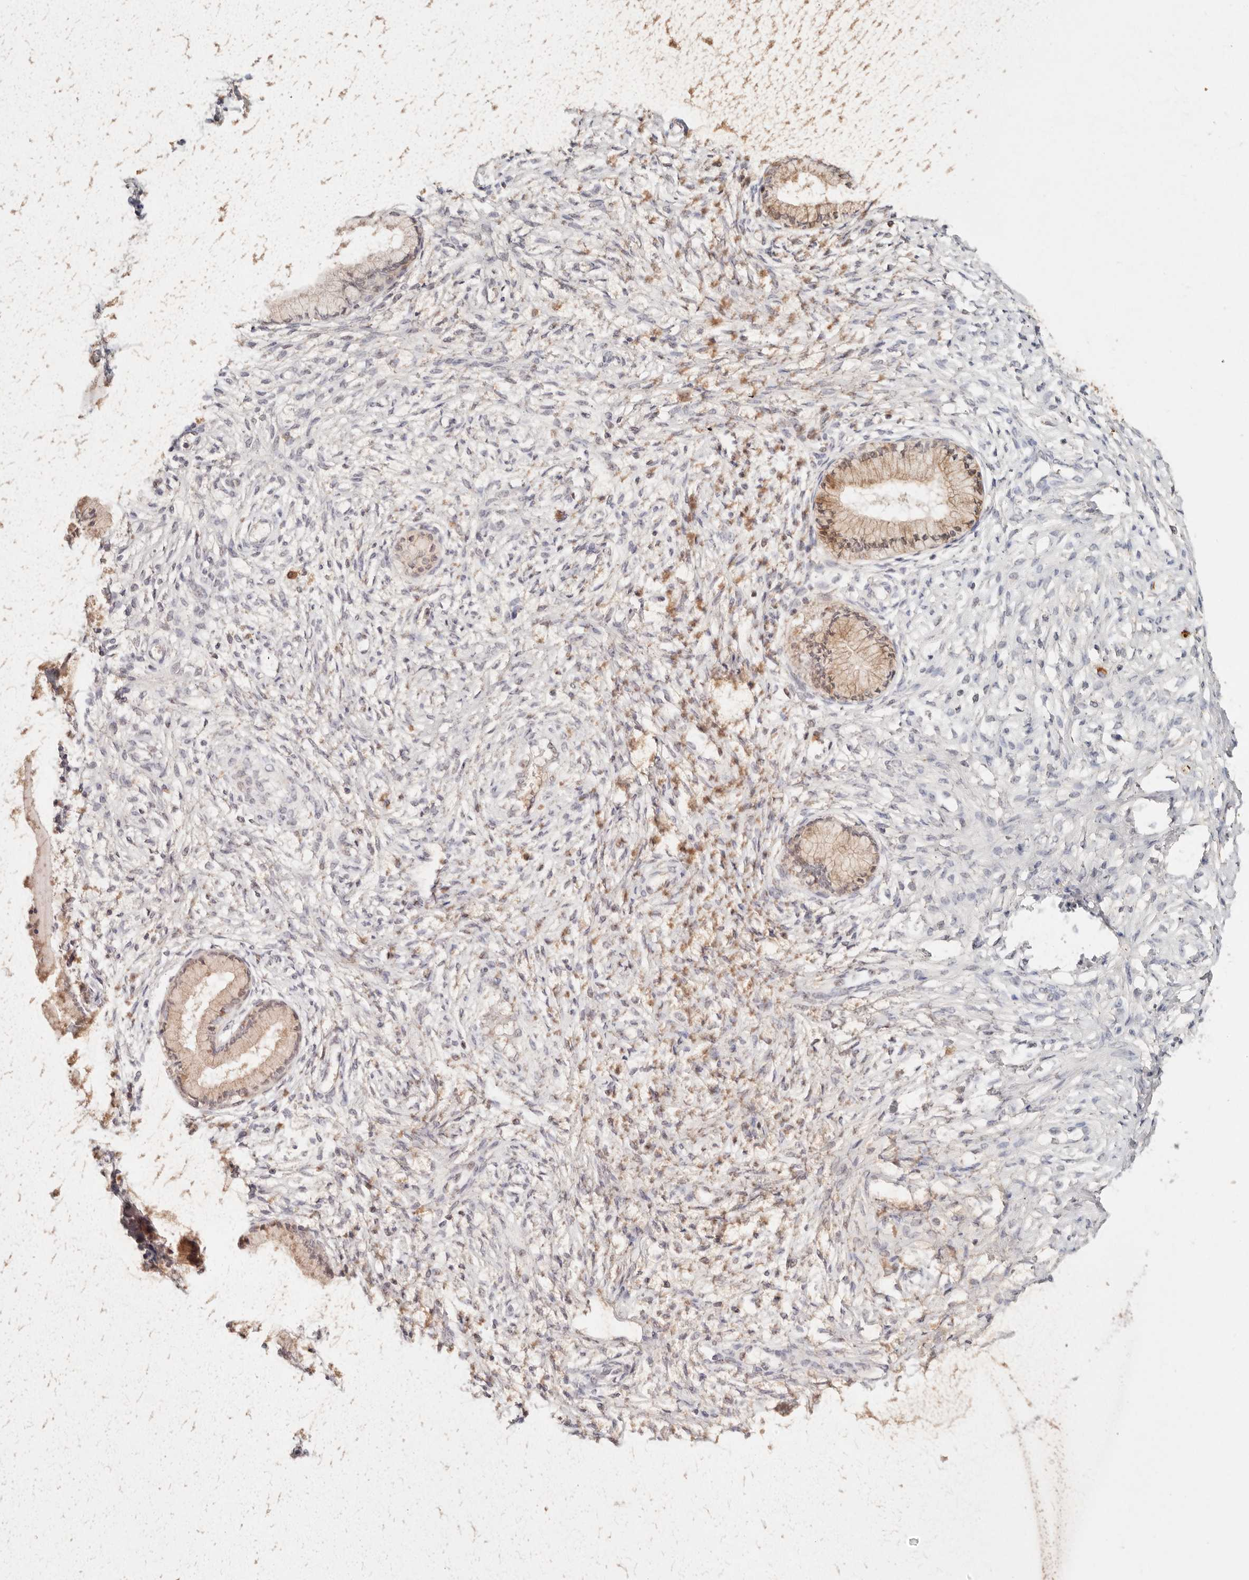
{"staining": {"intensity": "moderate", "quantity": "25%-75%", "location": "cytoplasmic/membranous"}, "tissue": "cervix", "cell_type": "Glandular cells", "image_type": "normal", "snomed": [{"axis": "morphology", "description": "Normal tissue, NOS"}, {"axis": "topography", "description": "Cervix"}], "caption": "Glandular cells exhibit medium levels of moderate cytoplasmic/membranous staining in approximately 25%-75% of cells in unremarkable cervix.", "gene": "CXADR", "patient": {"sex": "female", "age": 36}}